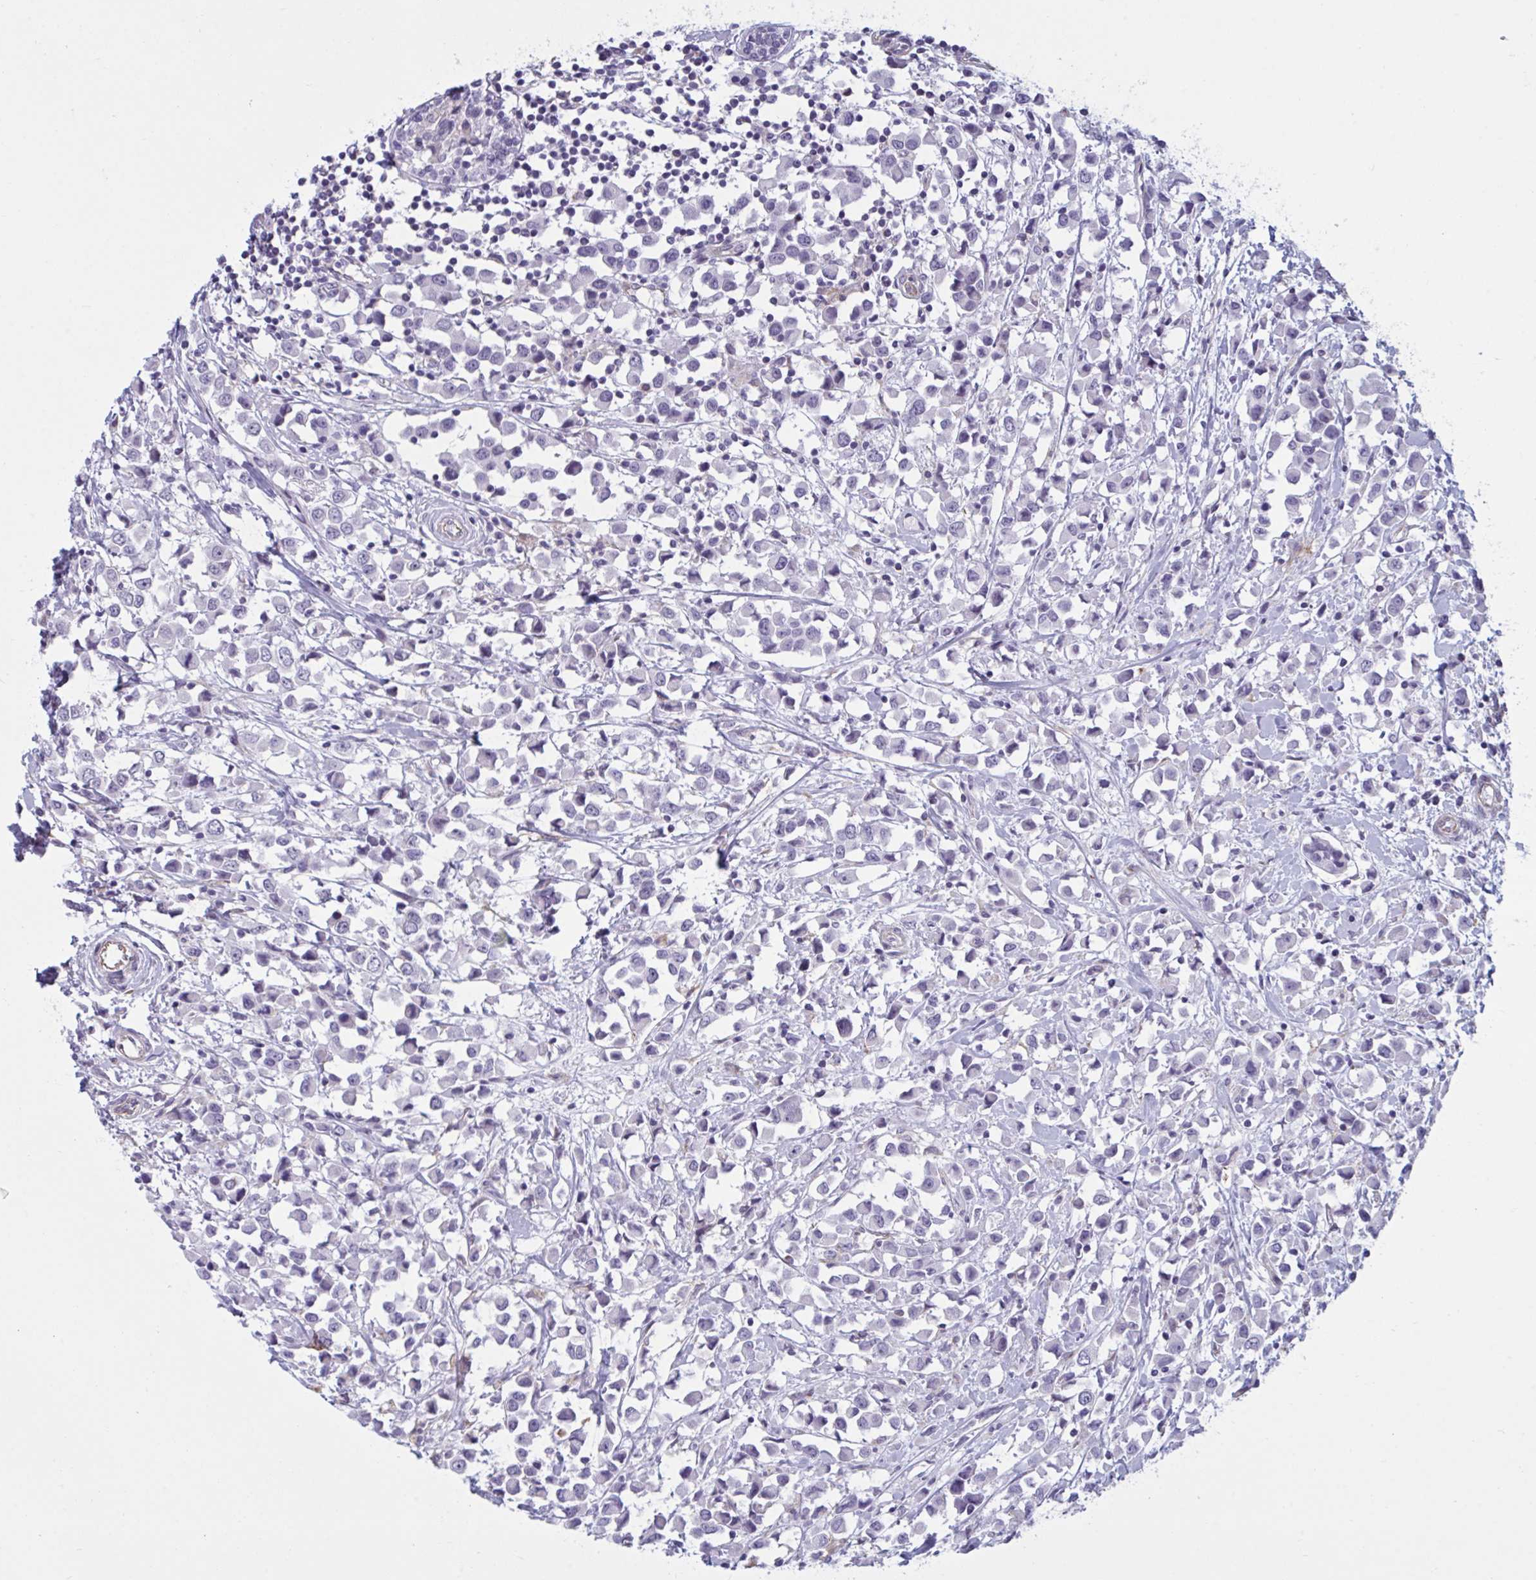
{"staining": {"intensity": "negative", "quantity": "none", "location": "none"}, "tissue": "breast cancer", "cell_type": "Tumor cells", "image_type": "cancer", "snomed": [{"axis": "morphology", "description": "Duct carcinoma"}, {"axis": "topography", "description": "Breast"}], "caption": "This photomicrograph is of breast infiltrating ductal carcinoma stained with immunohistochemistry (IHC) to label a protein in brown with the nuclei are counter-stained blue. There is no positivity in tumor cells.", "gene": "OR1L3", "patient": {"sex": "female", "age": 61}}